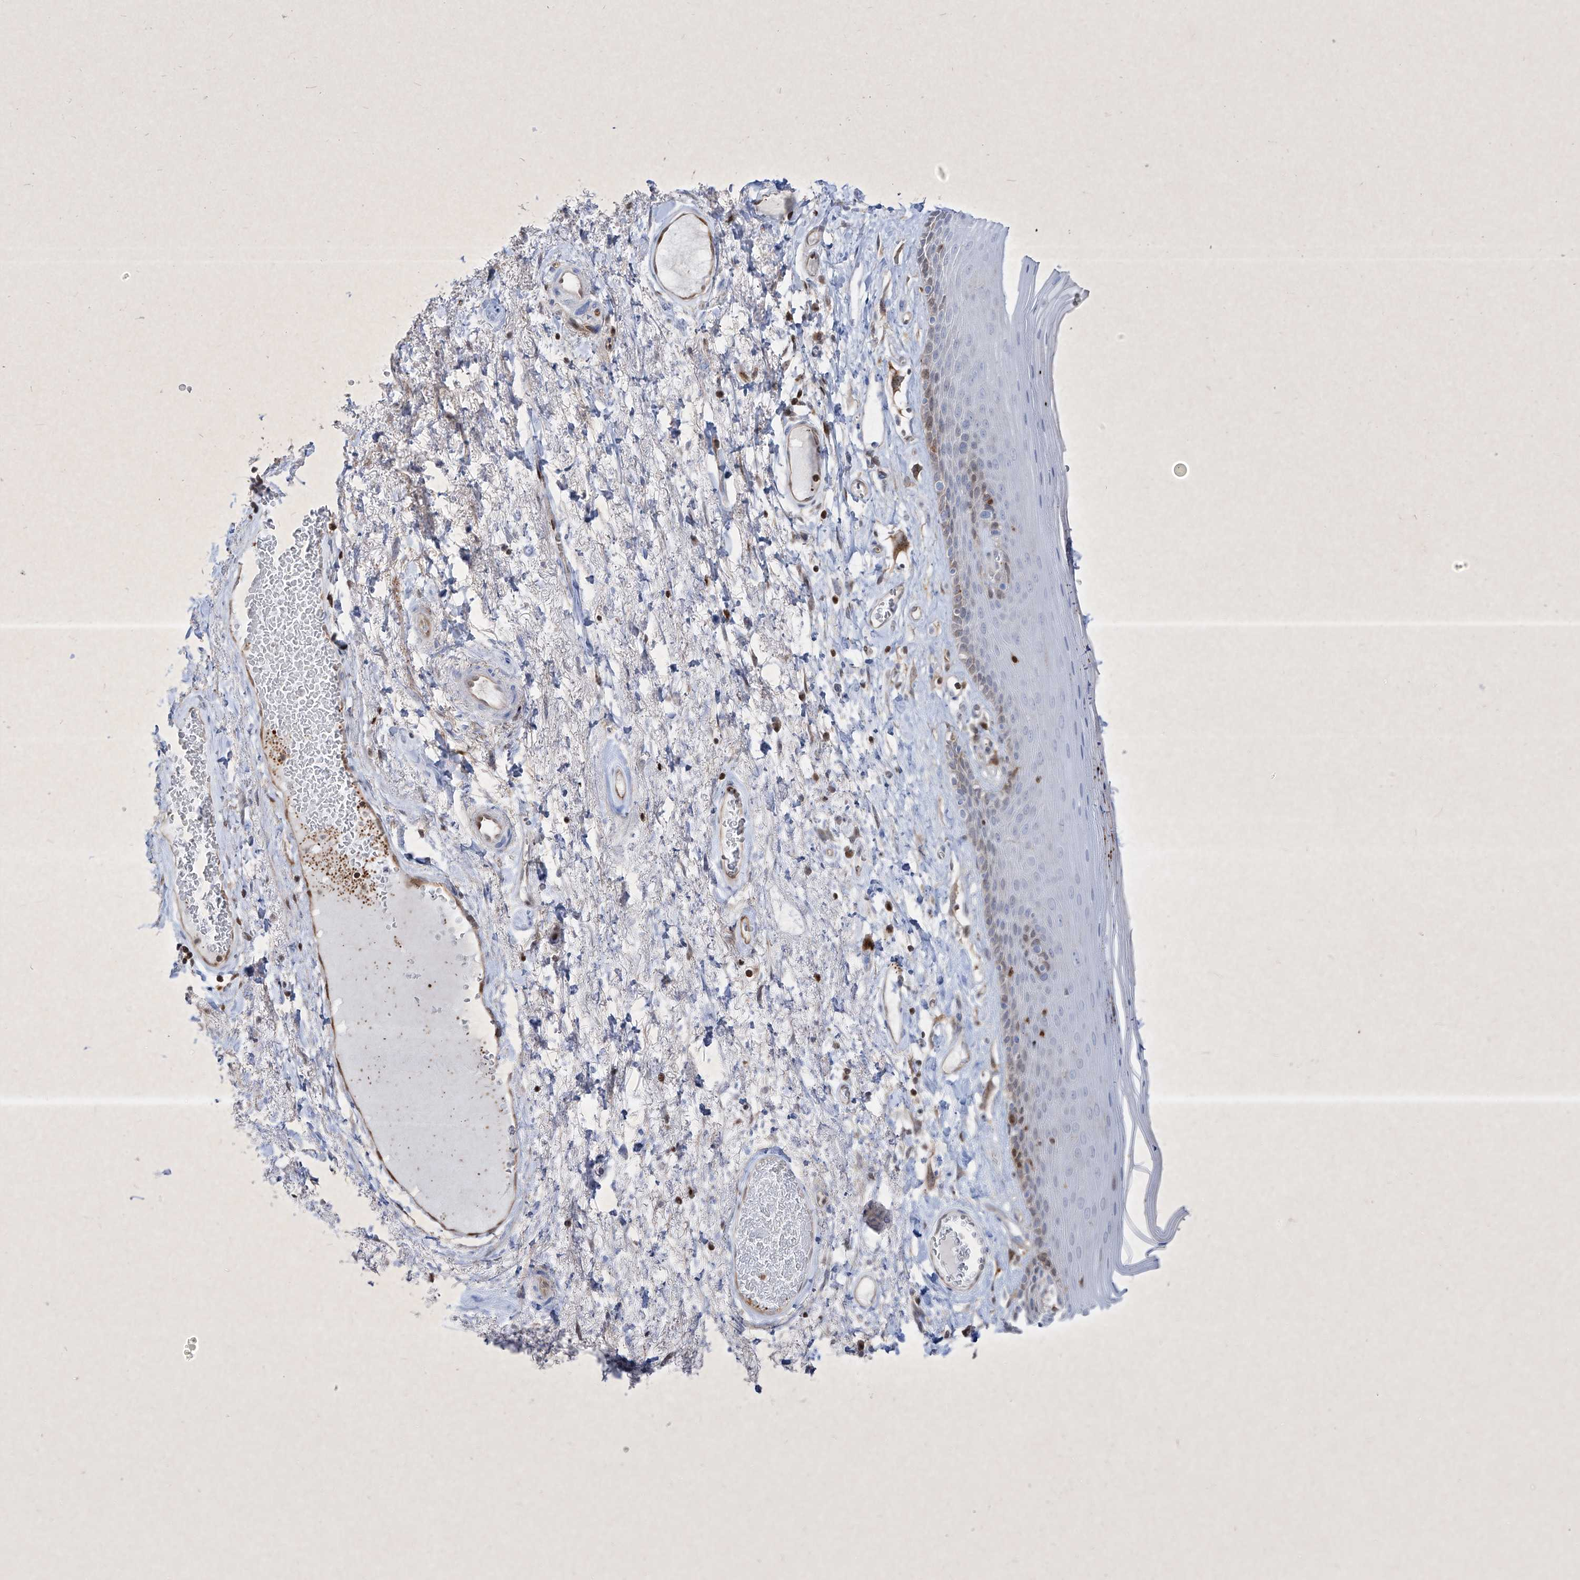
{"staining": {"intensity": "strong", "quantity": "<25%", "location": "cytoplasmic/membranous,nuclear"}, "tissue": "skin", "cell_type": "Epidermal cells", "image_type": "normal", "snomed": [{"axis": "morphology", "description": "Normal tissue, NOS"}, {"axis": "topography", "description": "Anal"}], "caption": "Immunohistochemical staining of normal skin shows <25% levels of strong cytoplasmic/membranous,nuclear protein expression in about <25% of epidermal cells.", "gene": "PSMB10", "patient": {"sex": "male", "age": 69}}